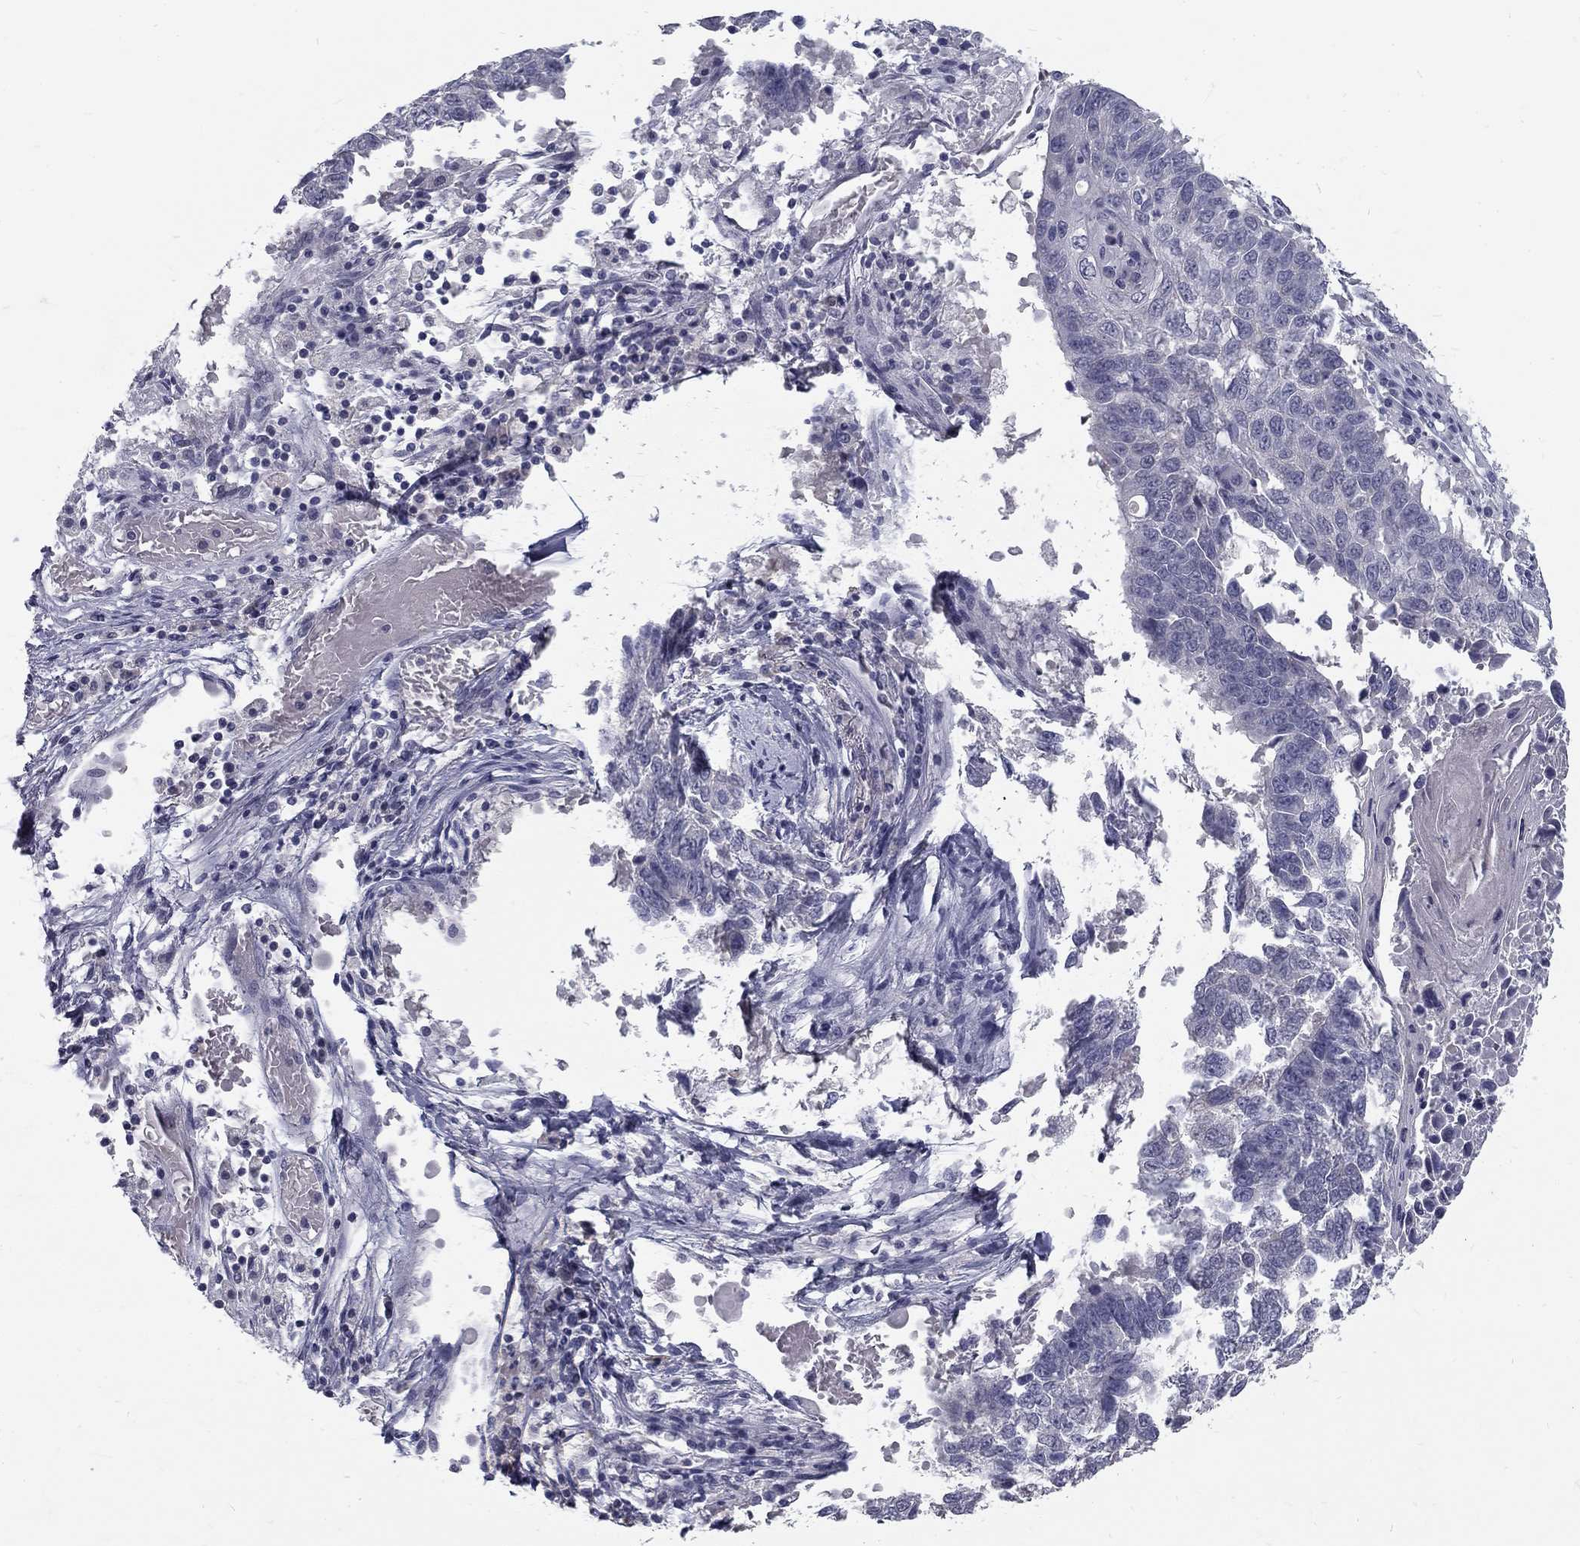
{"staining": {"intensity": "negative", "quantity": "none", "location": "none"}, "tissue": "lung cancer", "cell_type": "Tumor cells", "image_type": "cancer", "snomed": [{"axis": "morphology", "description": "Squamous cell carcinoma, NOS"}, {"axis": "topography", "description": "Lung"}], "caption": "IHC of human squamous cell carcinoma (lung) demonstrates no positivity in tumor cells. (Stains: DAB (3,3'-diaminobenzidine) IHC with hematoxylin counter stain, Microscopy: brightfield microscopy at high magnification).", "gene": "NOS1", "patient": {"sex": "male", "age": 73}}